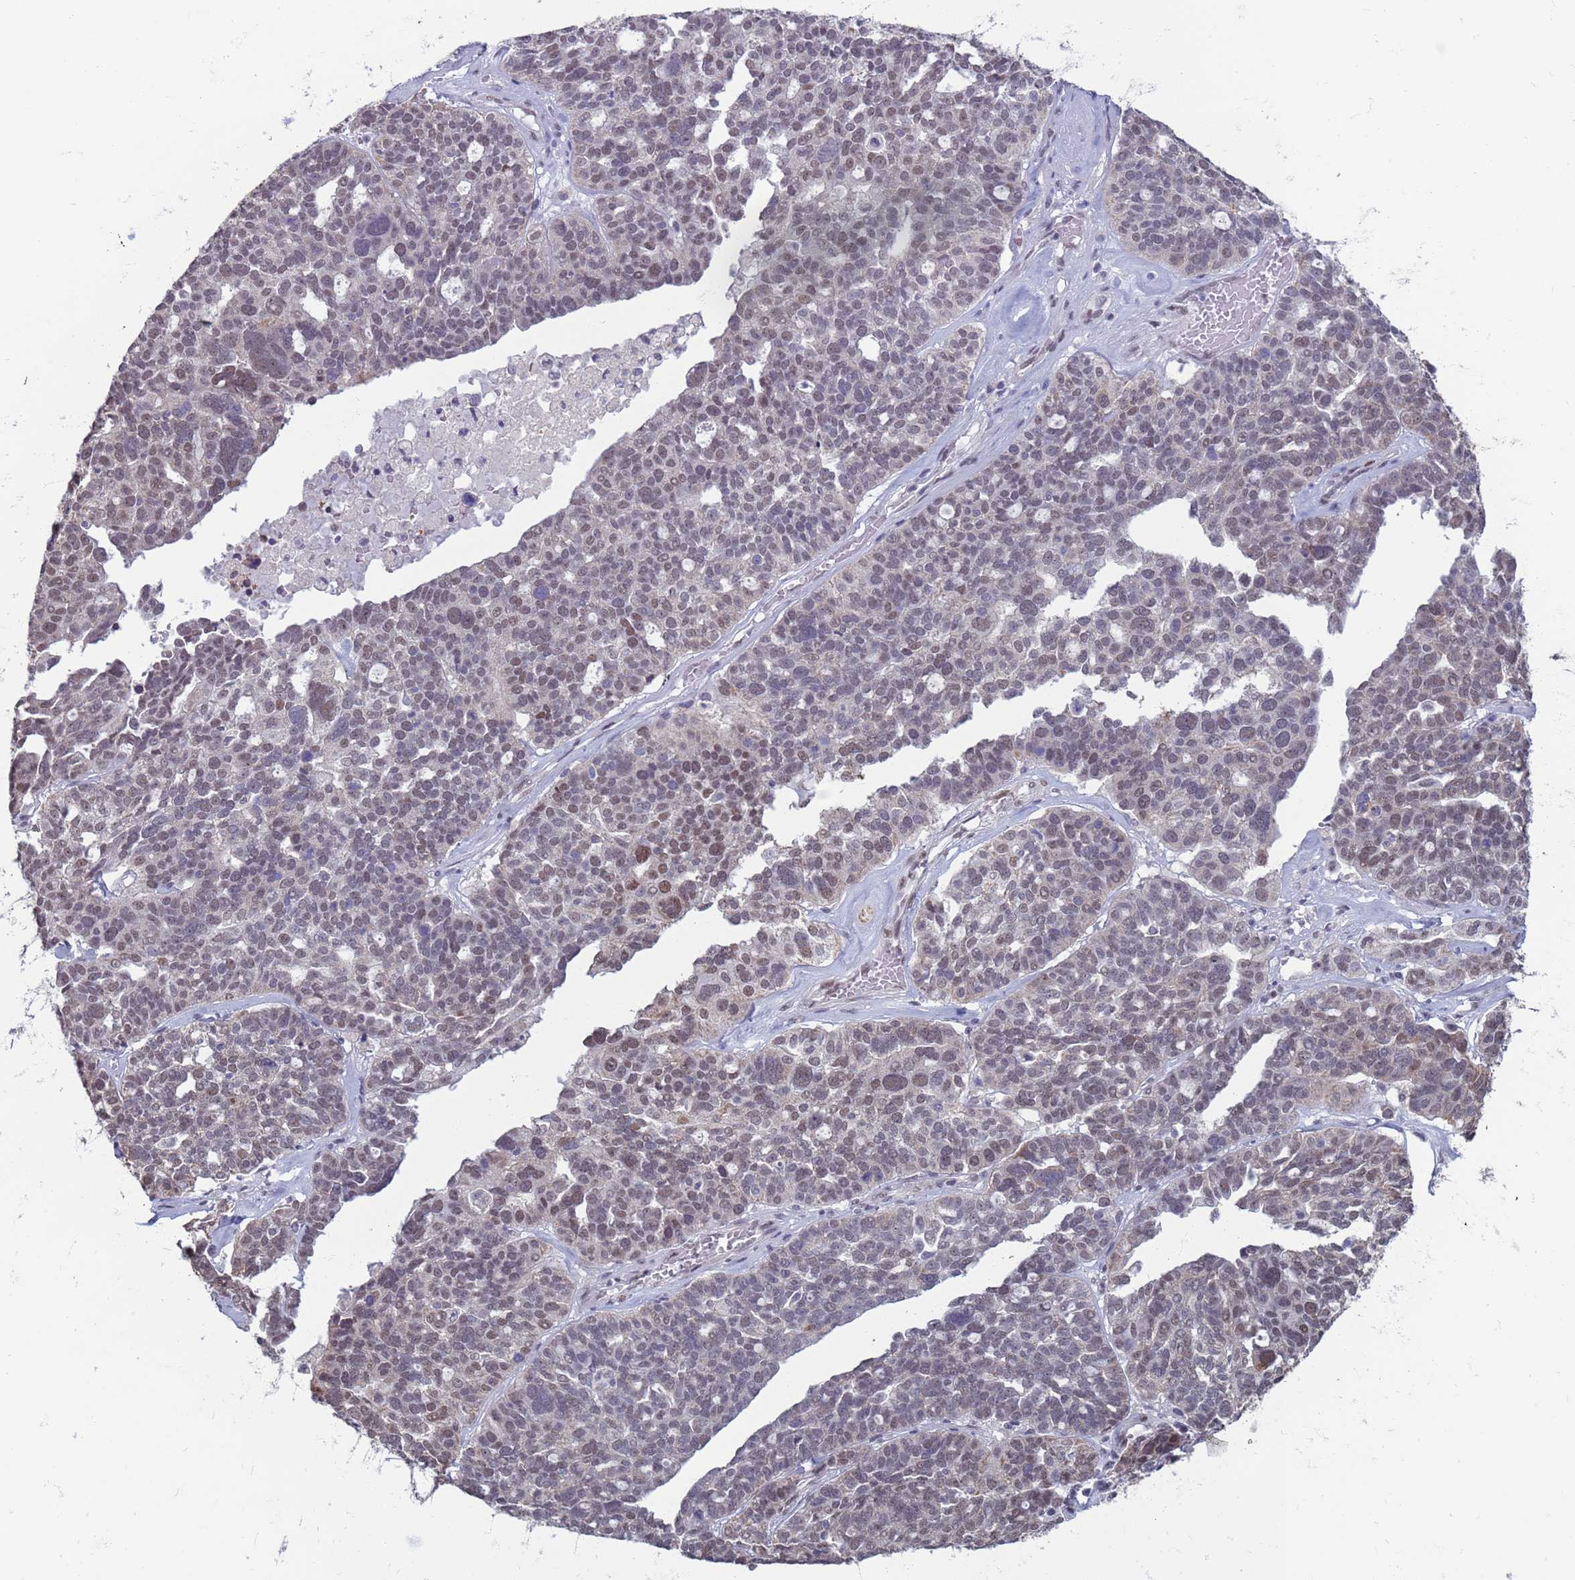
{"staining": {"intensity": "weak", "quantity": "25%-75%", "location": "nuclear"}, "tissue": "ovarian cancer", "cell_type": "Tumor cells", "image_type": "cancer", "snomed": [{"axis": "morphology", "description": "Cystadenocarcinoma, serous, NOS"}, {"axis": "topography", "description": "Ovary"}], "caption": "Tumor cells exhibit low levels of weak nuclear staining in about 25%-75% of cells in ovarian cancer.", "gene": "SAE1", "patient": {"sex": "female", "age": 59}}